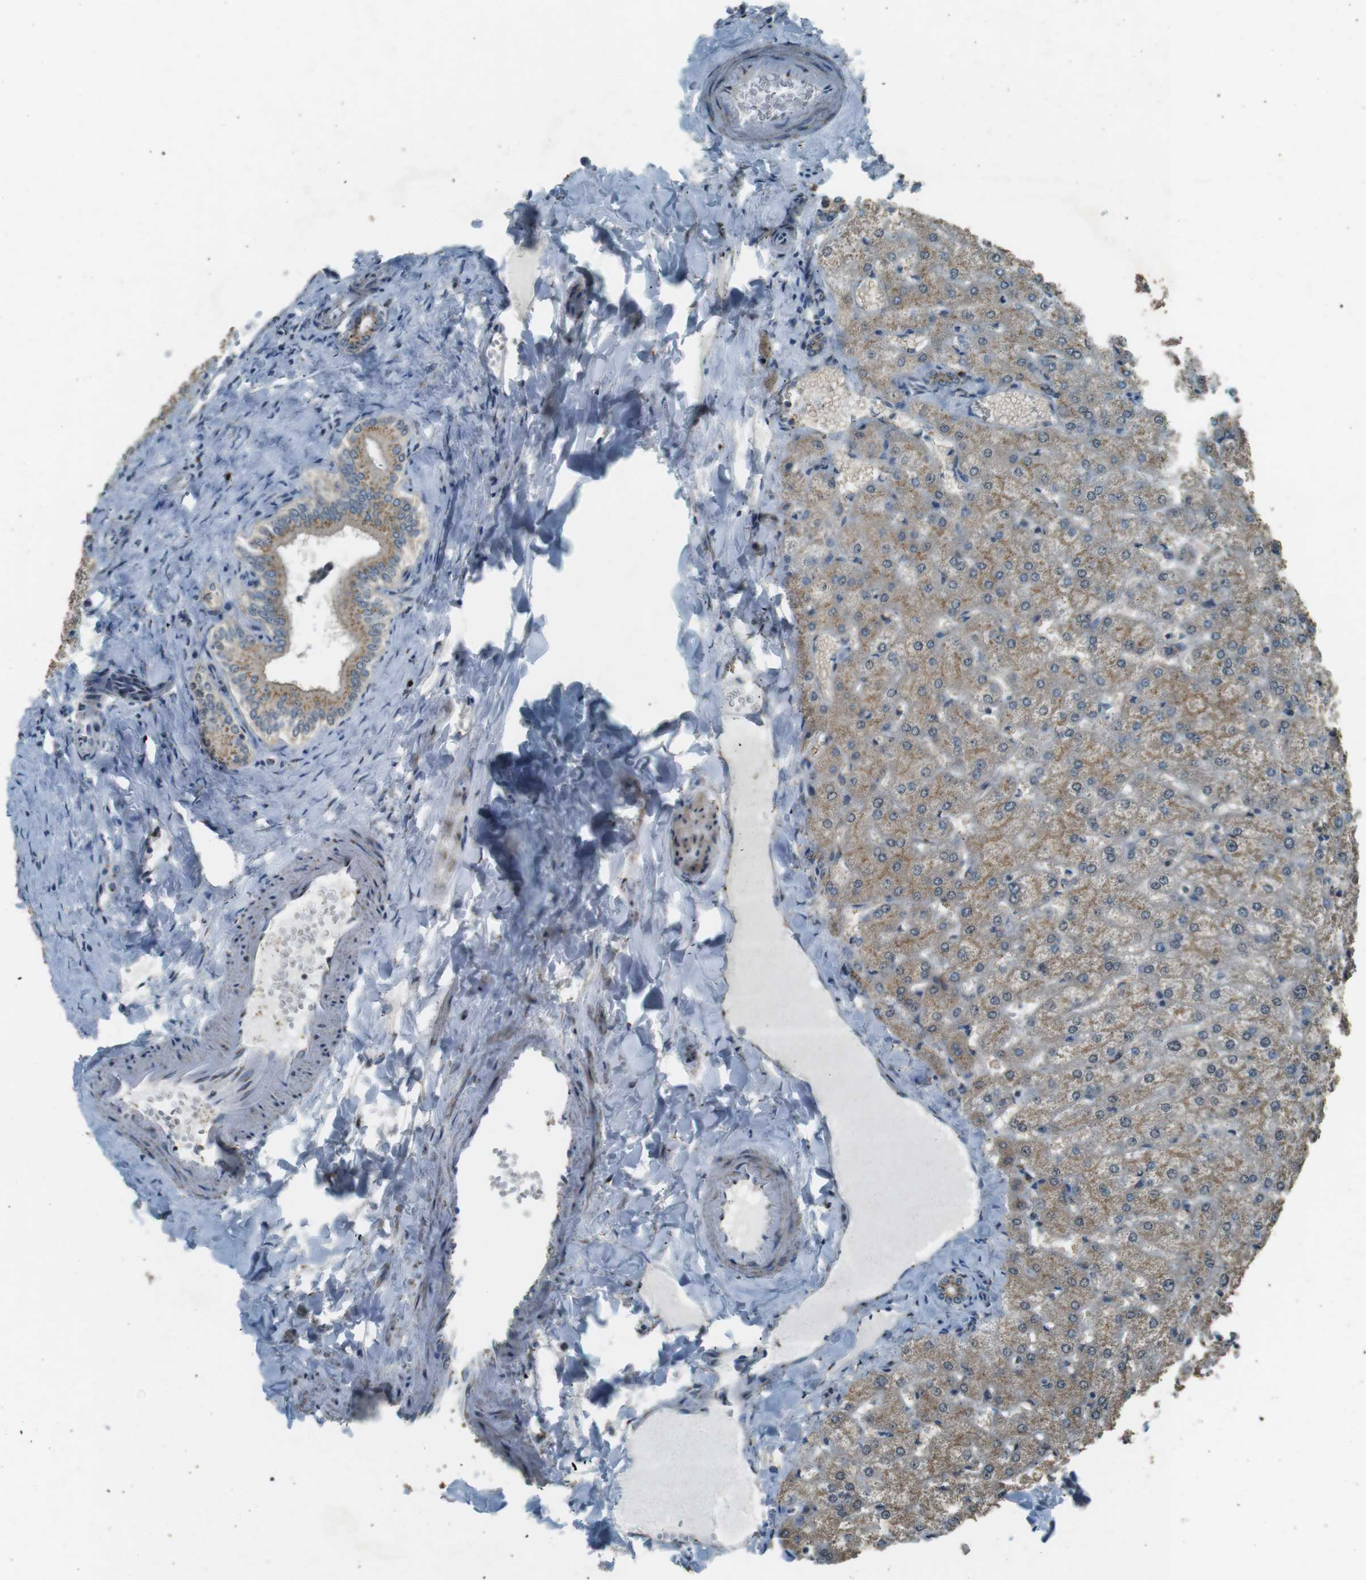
{"staining": {"intensity": "moderate", "quantity": ">75%", "location": "cytoplasmic/membranous"}, "tissue": "liver", "cell_type": "Cholangiocytes", "image_type": "normal", "snomed": [{"axis": "morphology", "description": "Normal tissue, NOS"}, {"axis": "topography", "description": "Liver"}], "caption": "This micrograph shows immunohistochemistry staining of benign human liver, with medium moderate cytoplasmic/membranous staining in approximately >75% of cholangiocytes.", "gene": "TMEM115", "patient": {"sex": "female", "age": 32}}